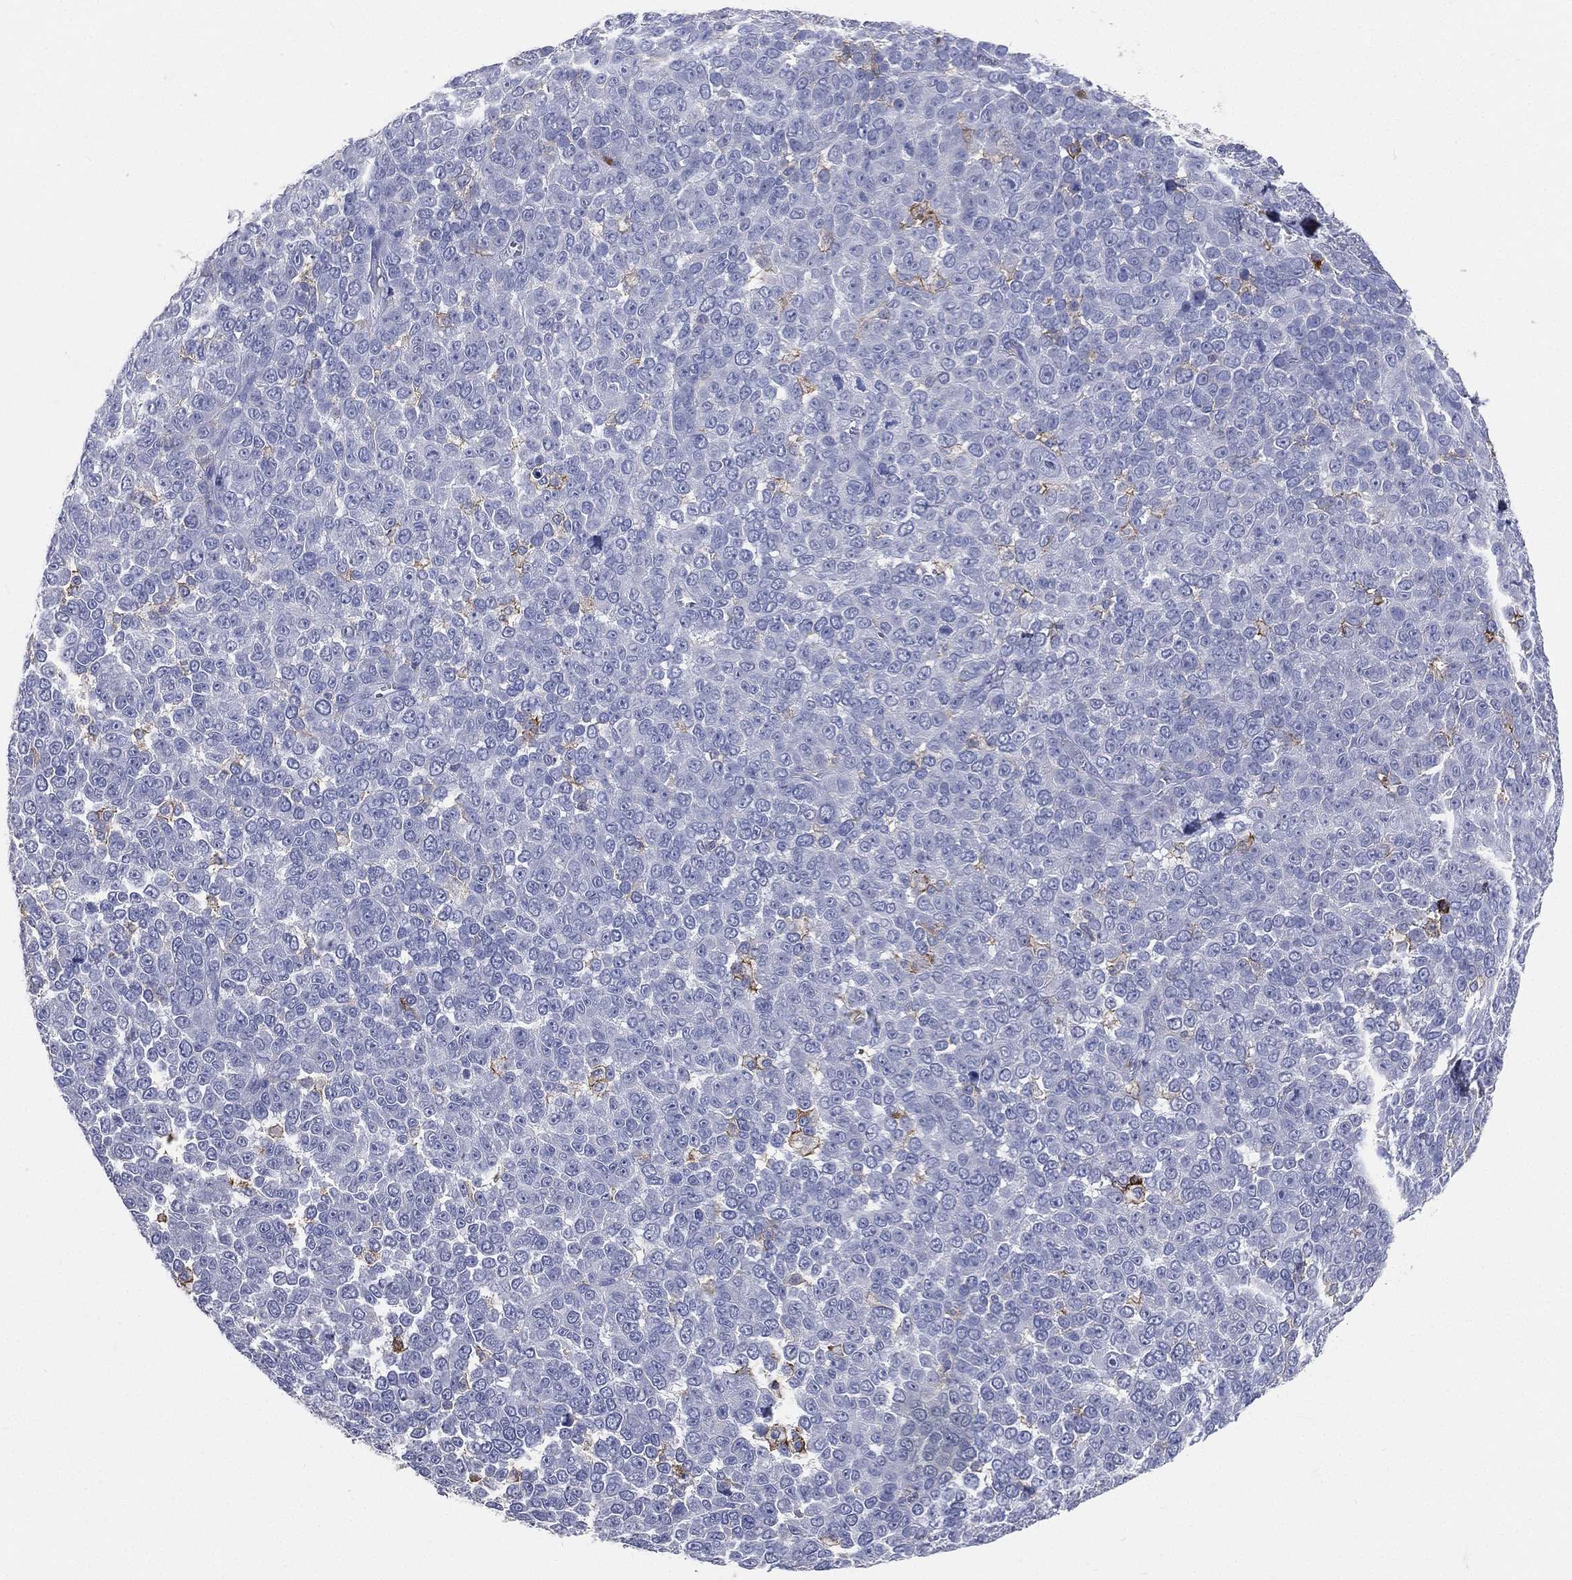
{"staining": {"intensity": "negative", "quantity": "none", "location": "none"}, "tissue": "melanoma", "cell_type": "Tumor cells", "image_type": "cancer", "snomed": [{"axis": "morphology", "description": "Malignant melanoma, NOS"}, {"axis": "topography", "description": "Skin"}], "caption": "Tumor cells are negative for protein expression in human melanoma.", "gene": "CD33", "patient": {"sex": "female", "age": 95}}